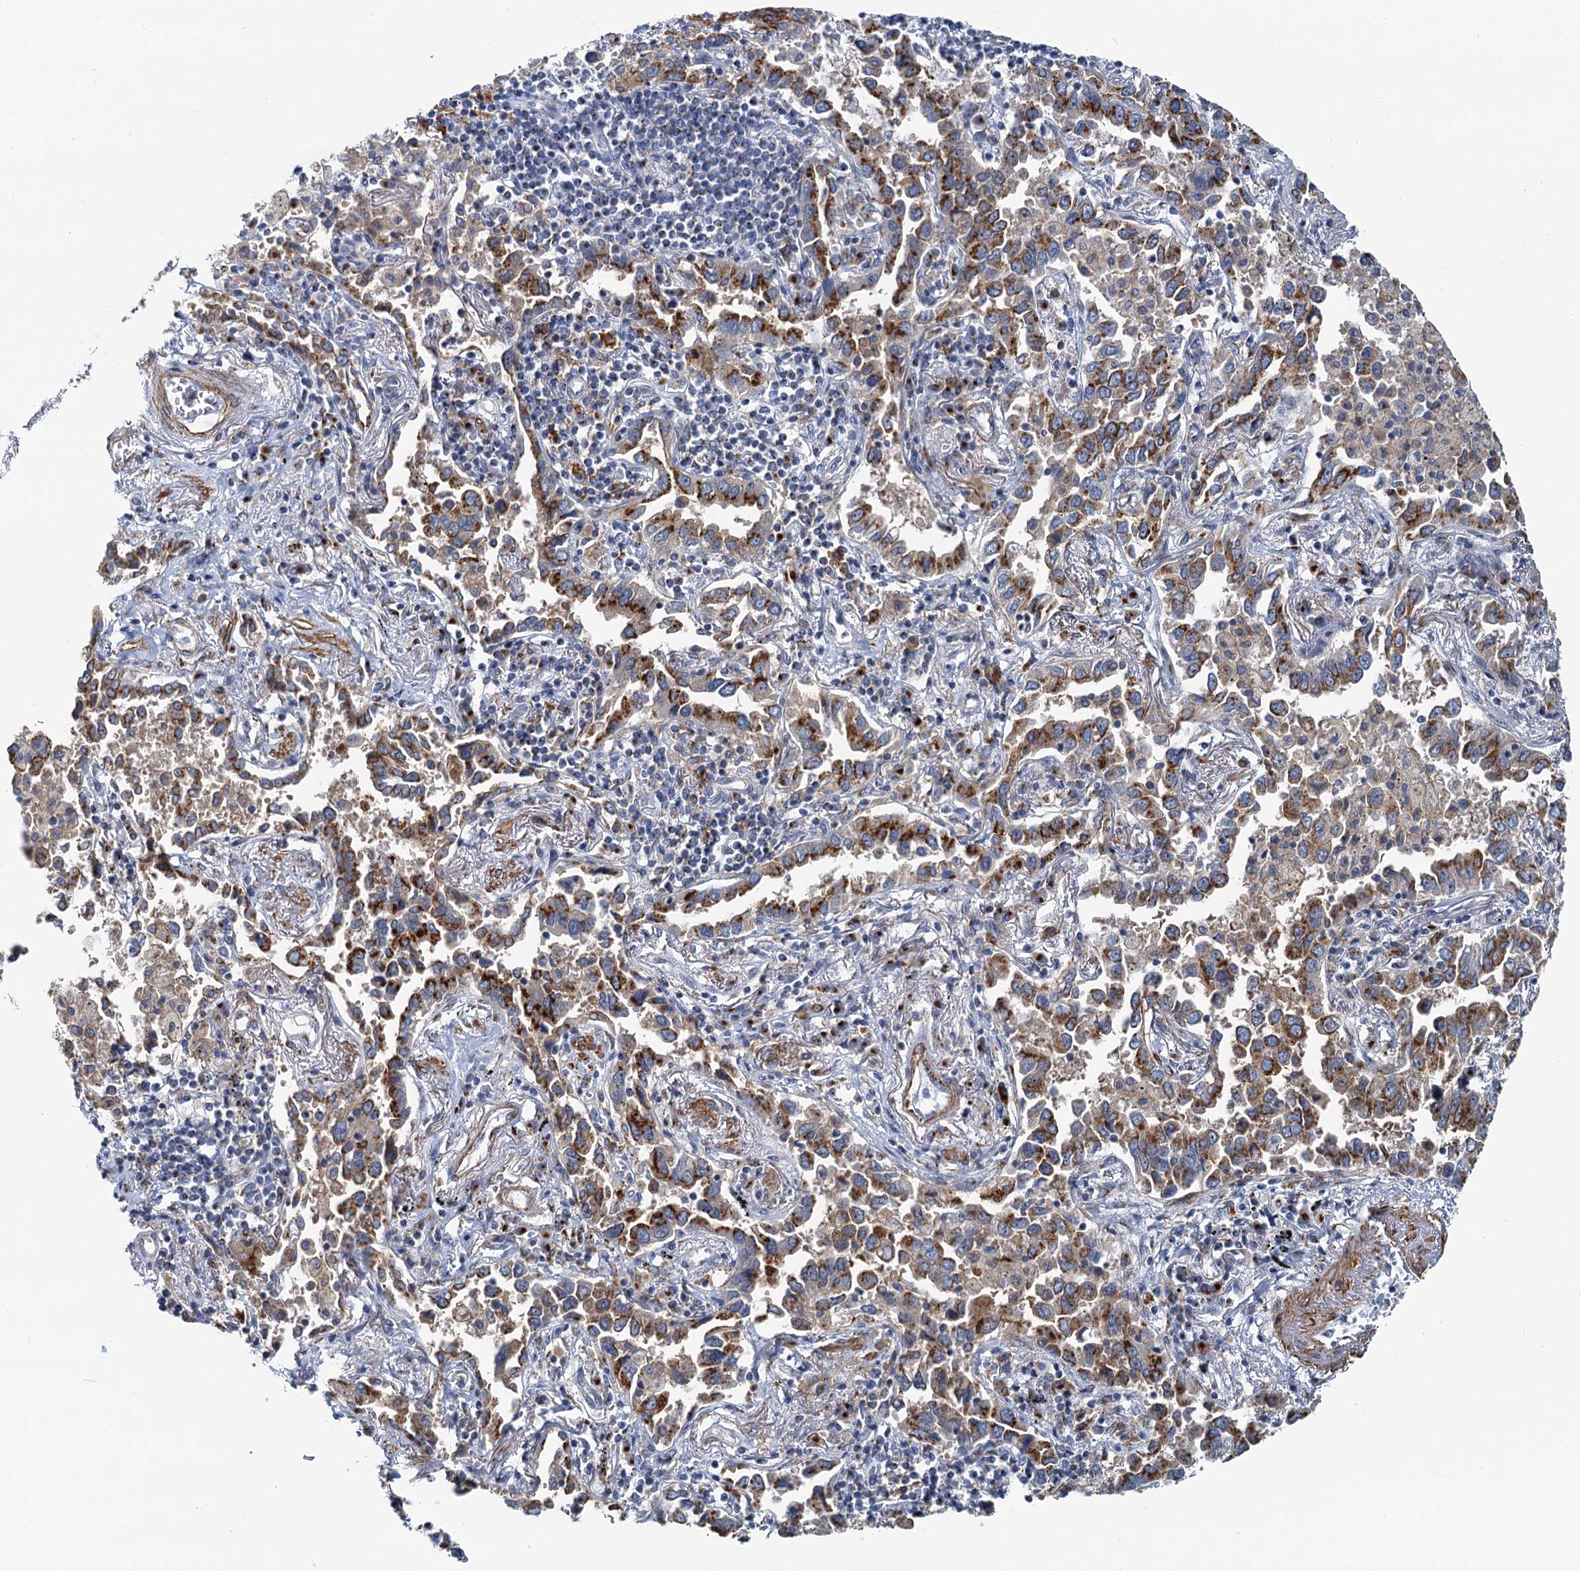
{"staining": {"intensity": "moderate", "quantity": ">75%", "location": "cytoplasmic/membranous"}, "tissue": "lung cancer", "cell_type": "Tumor cells", "image_type": "cancer", "snomed": [{"axis": "morphology", "description": "Adenocarcinoma, NOS"}, {"axis": "topography", "description": "Lung"}], "caption": "A brown stain labels moderate cytoplasmic/membranous positivity of a protein in human adenocarcinoma (lung) tumor cells.", "gene": "BET1L", "patient": {"sex": "male", "age": 67}}